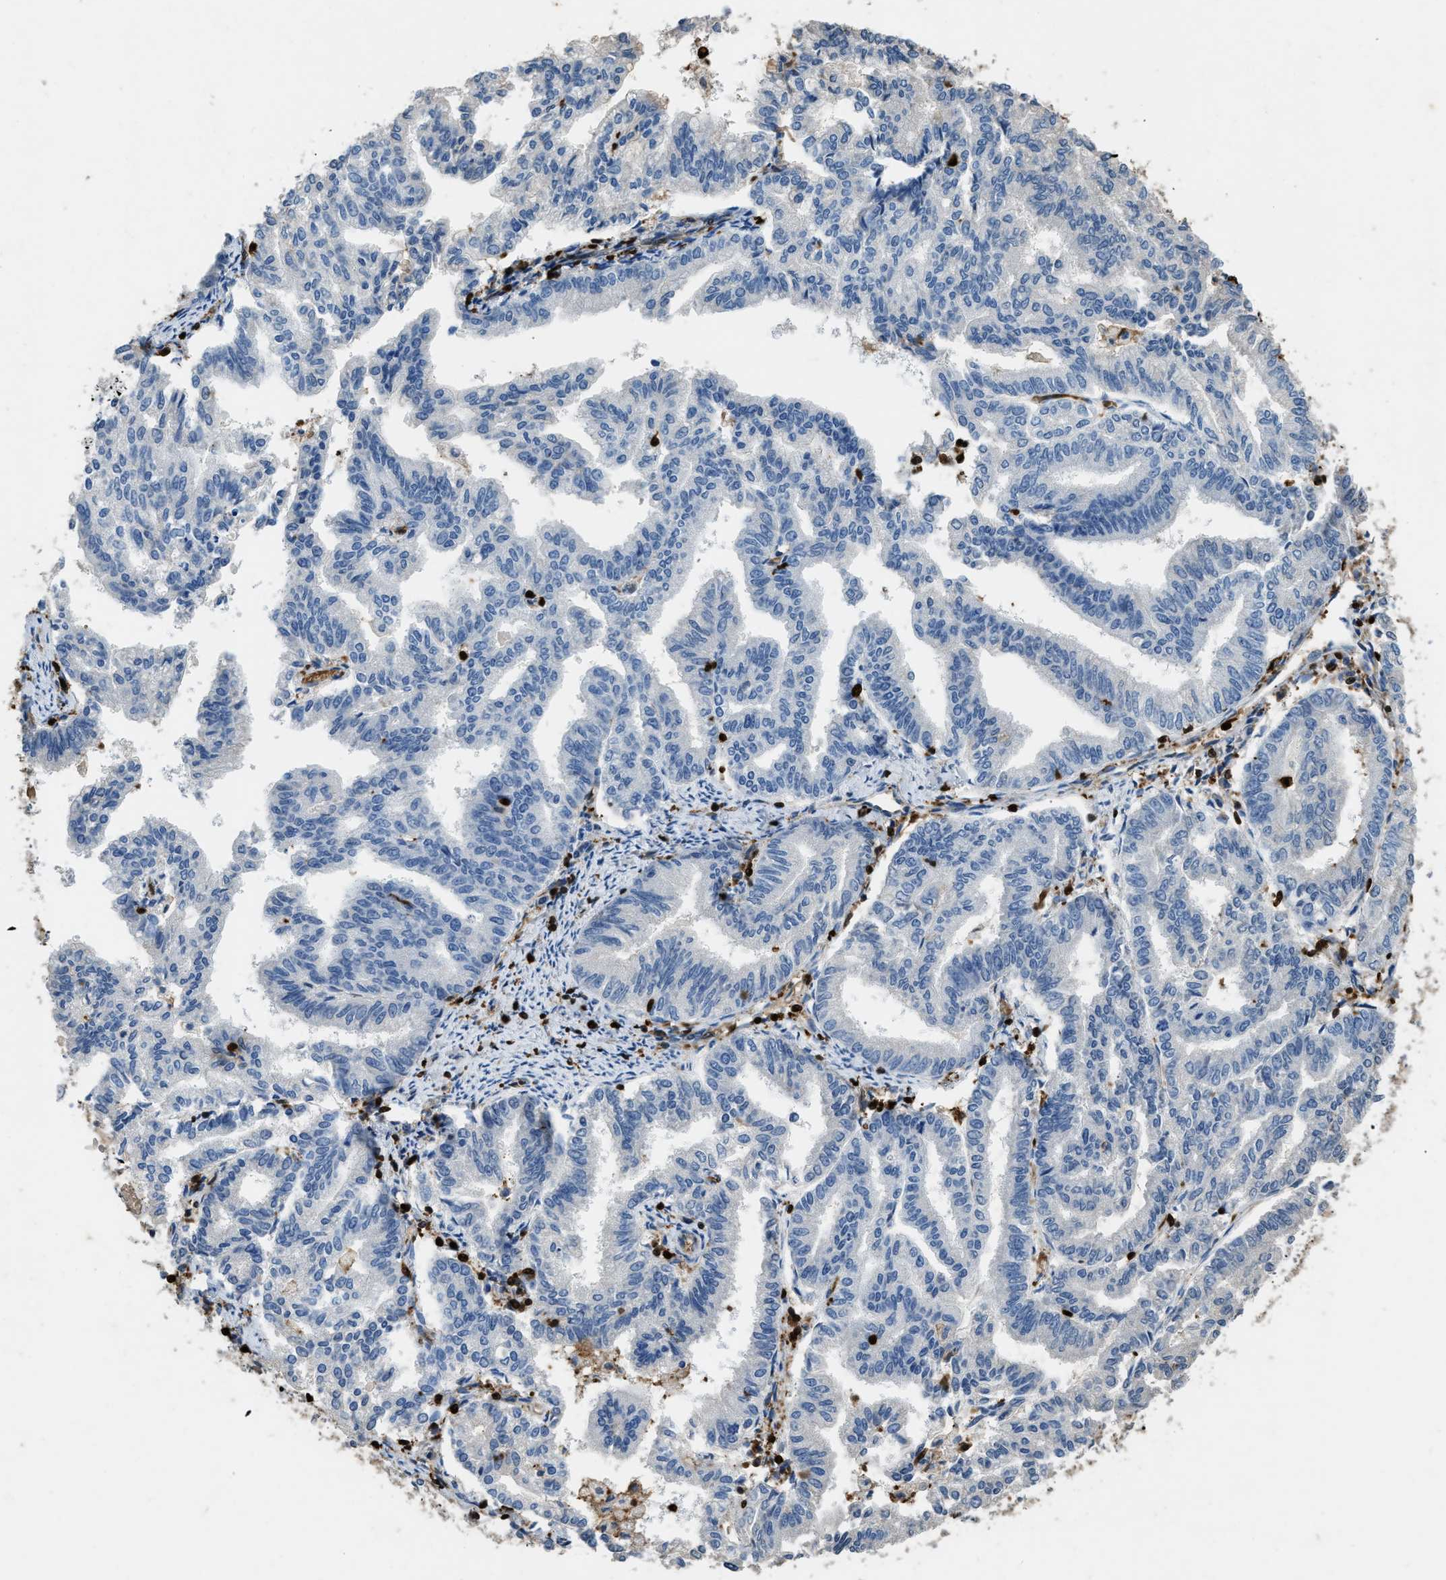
{"staining": {"intensity": "negative", "quantity": "none", "location": "none"}, "tissue": "endometrial cancer", "cell_type": "Tumor cells", "image_type": "cancer", "snomed": [{"axis": "morphology", "description": "Adenocarcinoma, NOS"}, {"axis": "topography", "description": "Endometrium"}], "caption": "Immunohistochemistry (IHC) photomicrograph of human endometrial cancer stained for a protein (brown), which reveals no staining in tumor cells. The staining was performed using DAB to visualize the protein expression in brown, while the nuclei were stained in blue with hematoxylin (Magnification: 20x).", "gene": "ARHGDIB", "patient": {"sex": "female", "age": 79}}